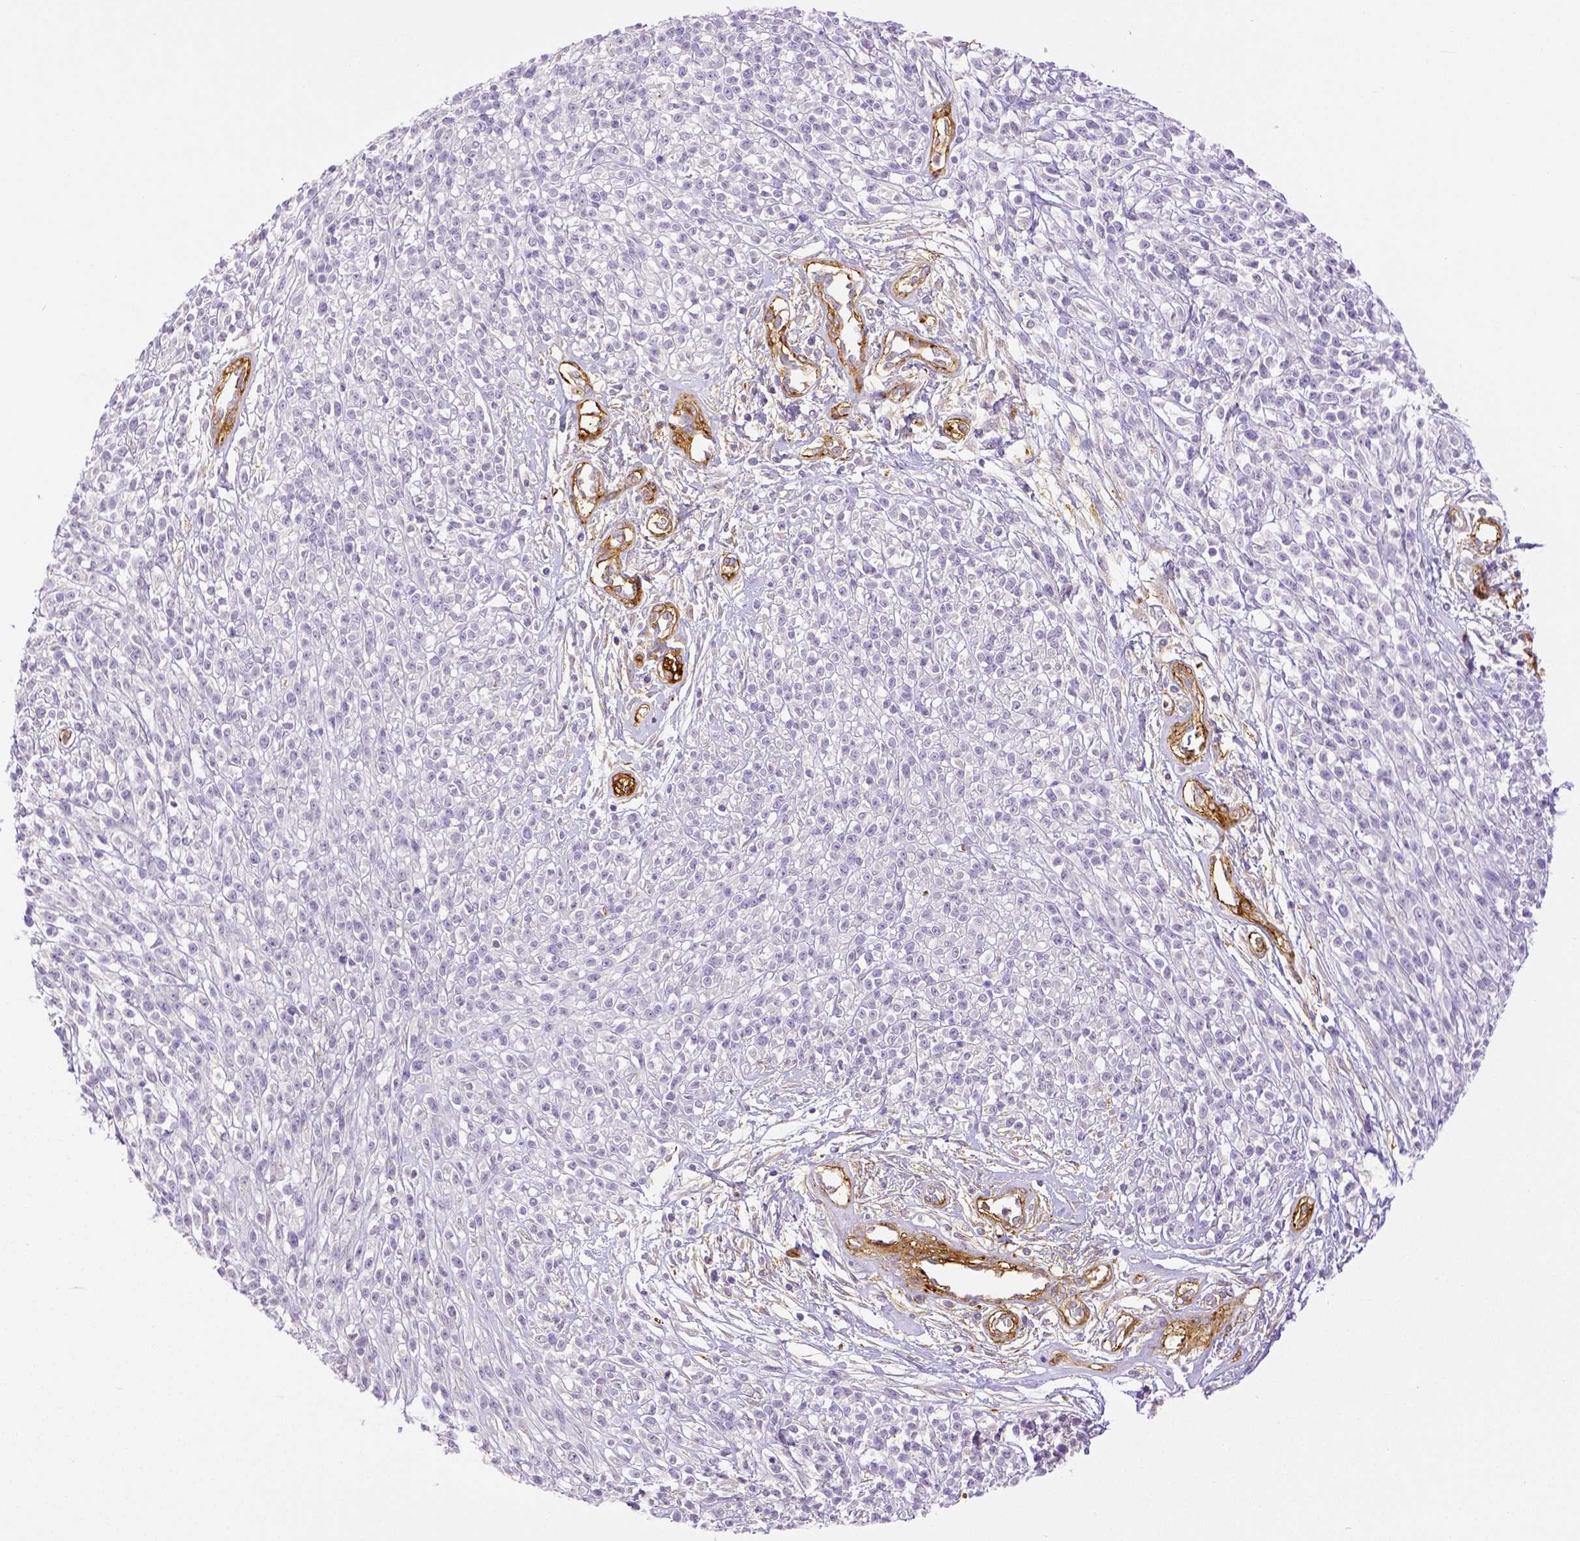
{"staining": {"intensity": "negative", "quantity": "none", "location": "none"}, "tissue": "melanoma", "cell_type": "Tumor cells", "image_type": "cancer", "snomed": [{"axis": "morphology", "description": "Malignant melanoma, NOS"}, {"axis": "topography", "description": "Skin"}, {"axis": "topography", "description": "Skin of trunk"}], "caption": "A high-resolution histopathology image shows immunohistochemistry (IHC) staining of malignant melanoma, which shows no significant positivity in tumor cells. (Stains: DAB immunohistochemistry (IHC) with hematoxylin counter stain, Microscopy: brightfield microscopy at high magnification).", "gene": "THY1", "patient": {"sex": "male", "age": 74}}